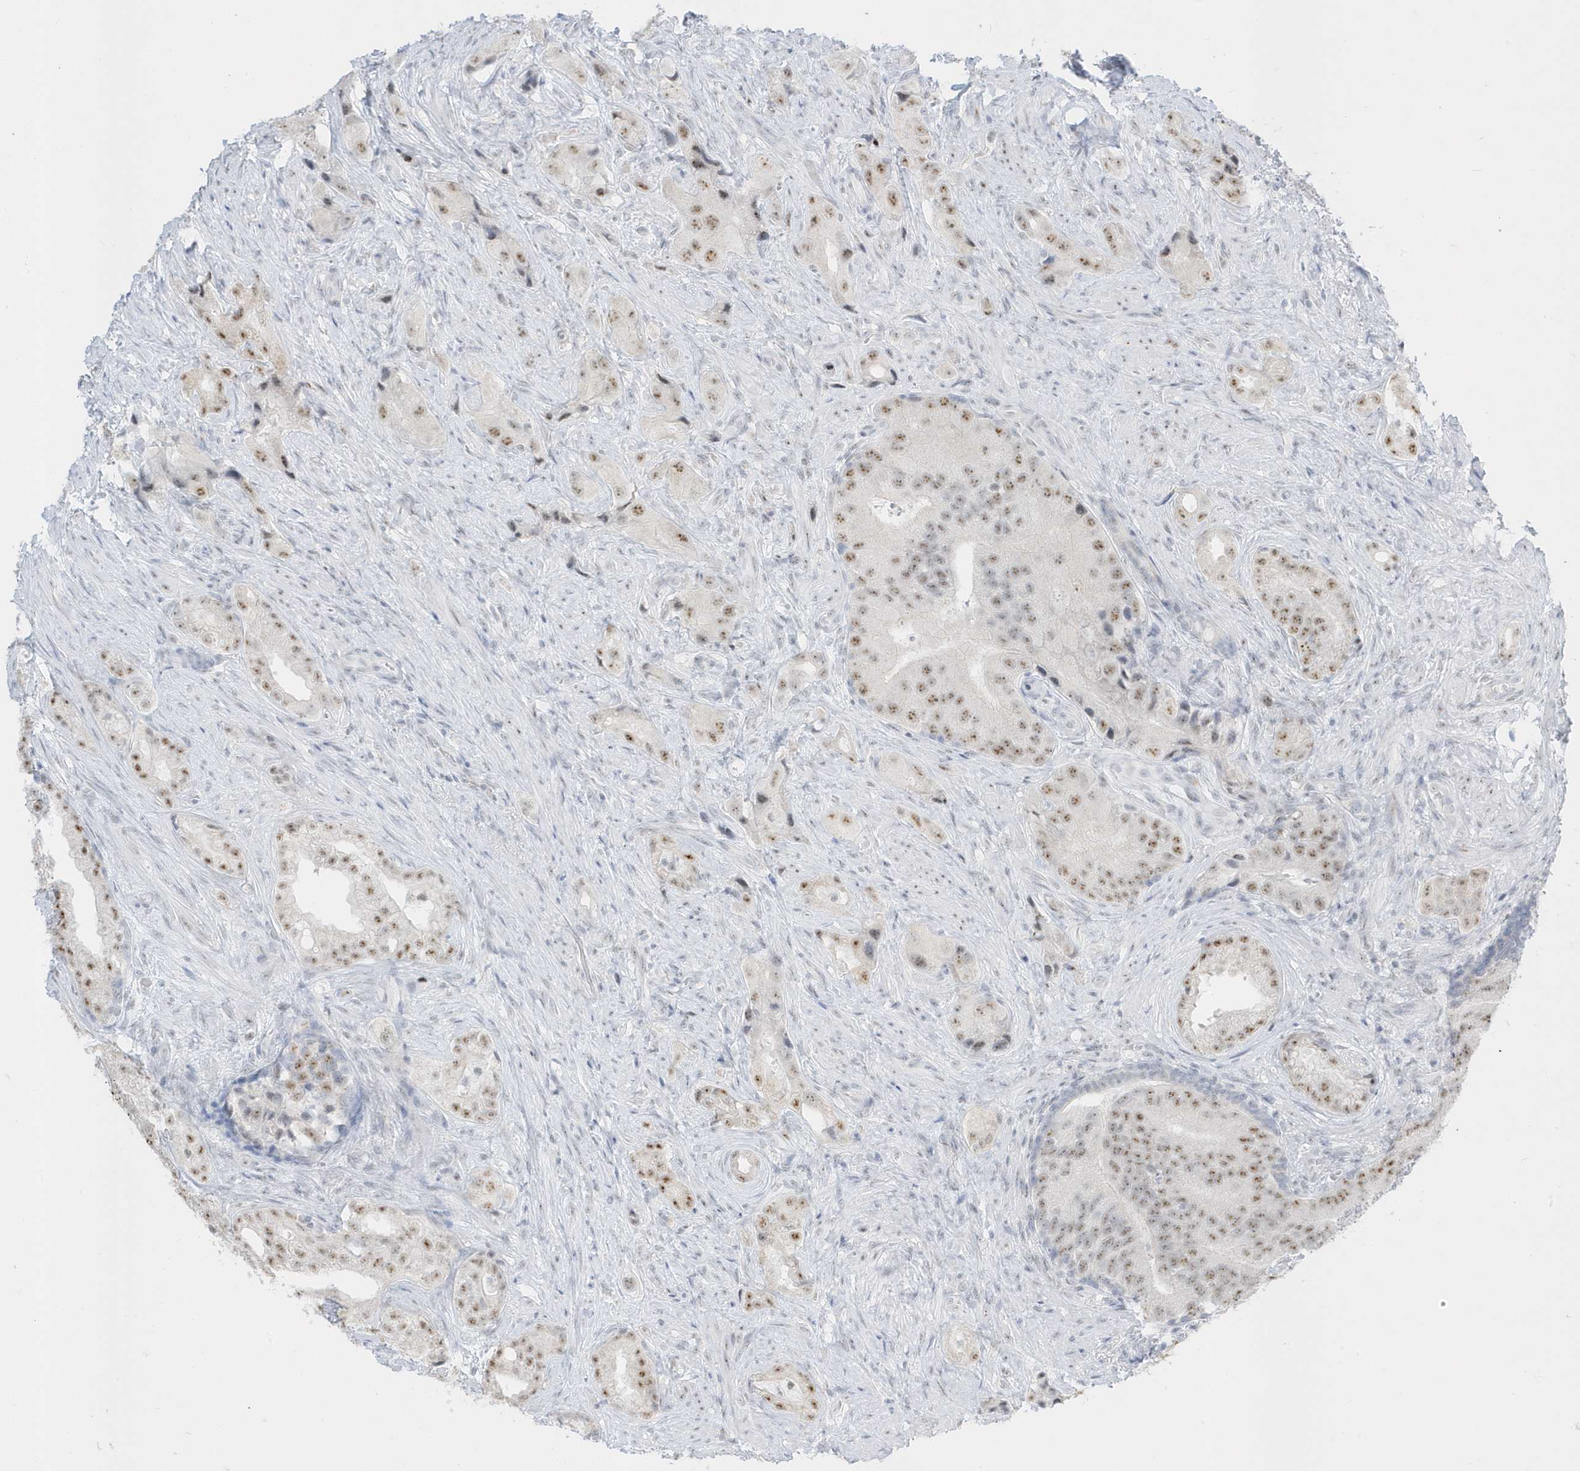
{"staining": {"intensity": "moderate", "quantity": ">75%", "location": "nuclear"}, "tissue": "prostate cancer", "cell_type": "Tumor cells", "image_type": "cancer", "snomed": [{"axis": "morphology", "description": "Adenocarcinoma, Low grade"}, {"axis": "topography", "description": "Prostate"}], "caption": "Protein analysis of adenocarcinoma (low-grade) (prostate) tissue exhibits moderate nuclear staining in about >75% of tumor cells. (DAB (3,3'-diaminobenzidine) IHC with brightfield microscopy, high magnification).", "gene": "PLEKHN1", "patient": {"sex": "male", "age": 71}}